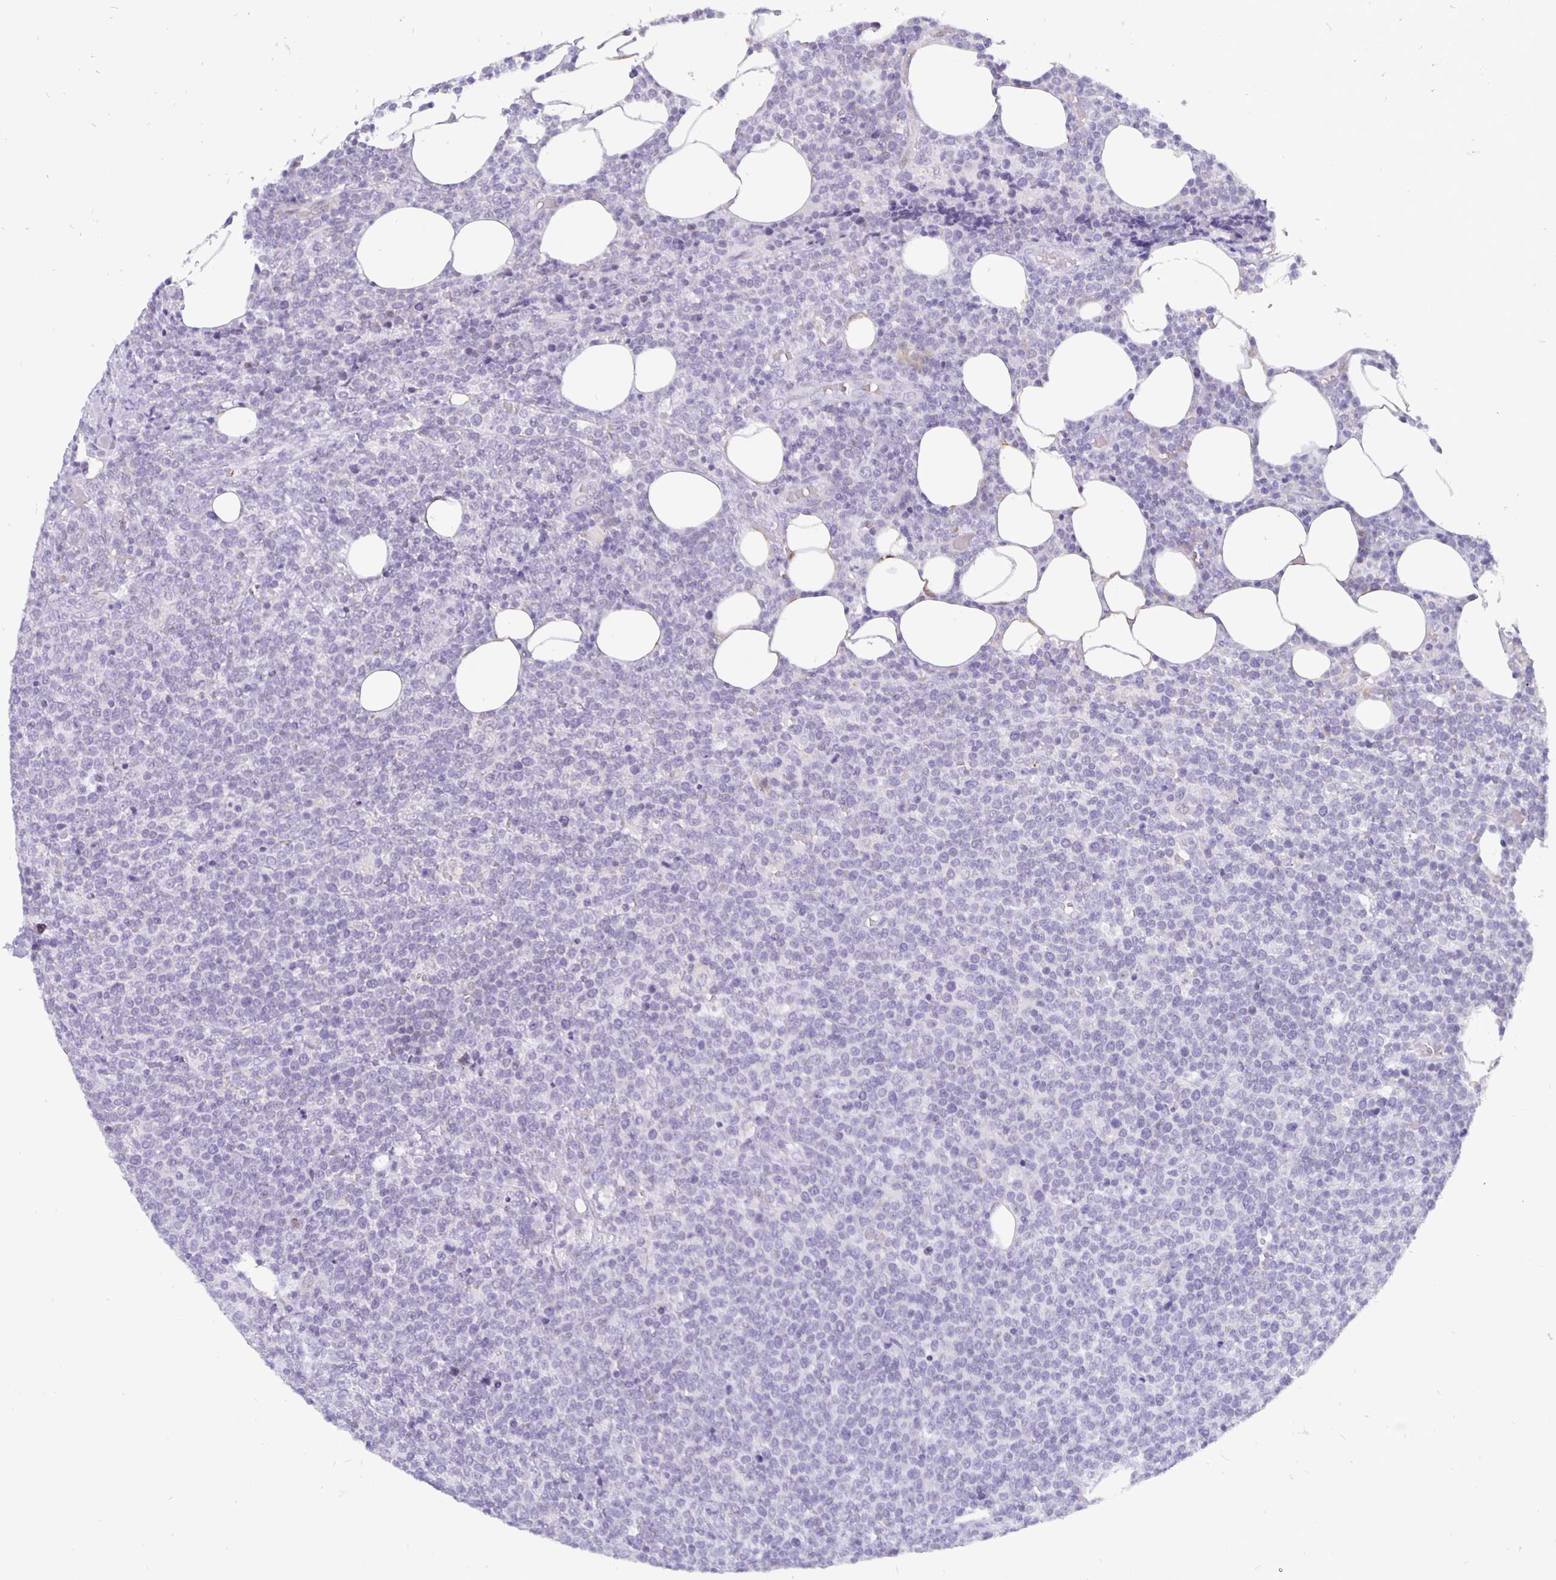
{"staining": {"intensity": "negative", "quantity": "none", "location": "none"}, "tissue": "lymphoma", "cell_type": "Tumor cells", "image_type": "cancer", "snomed": [{"axis": "morphology", "description": "Malignant lymphoma, non-Hodgkin's type, High grade"}, {"axis": "topography", "description": "Lymph node"}], "caption": "The micrograph demonstrates no significant expression in tumor cells of high-grade malignant lymphoma, non-Hodgkin's type. Brightfield microscopy of immunohistochemistry (IHC) stained with DAB (brown) and hematoxylin (blue), captured at high magnification.", "gene": "ERBB2", "patient": {"sex": "male", "age": 61}}